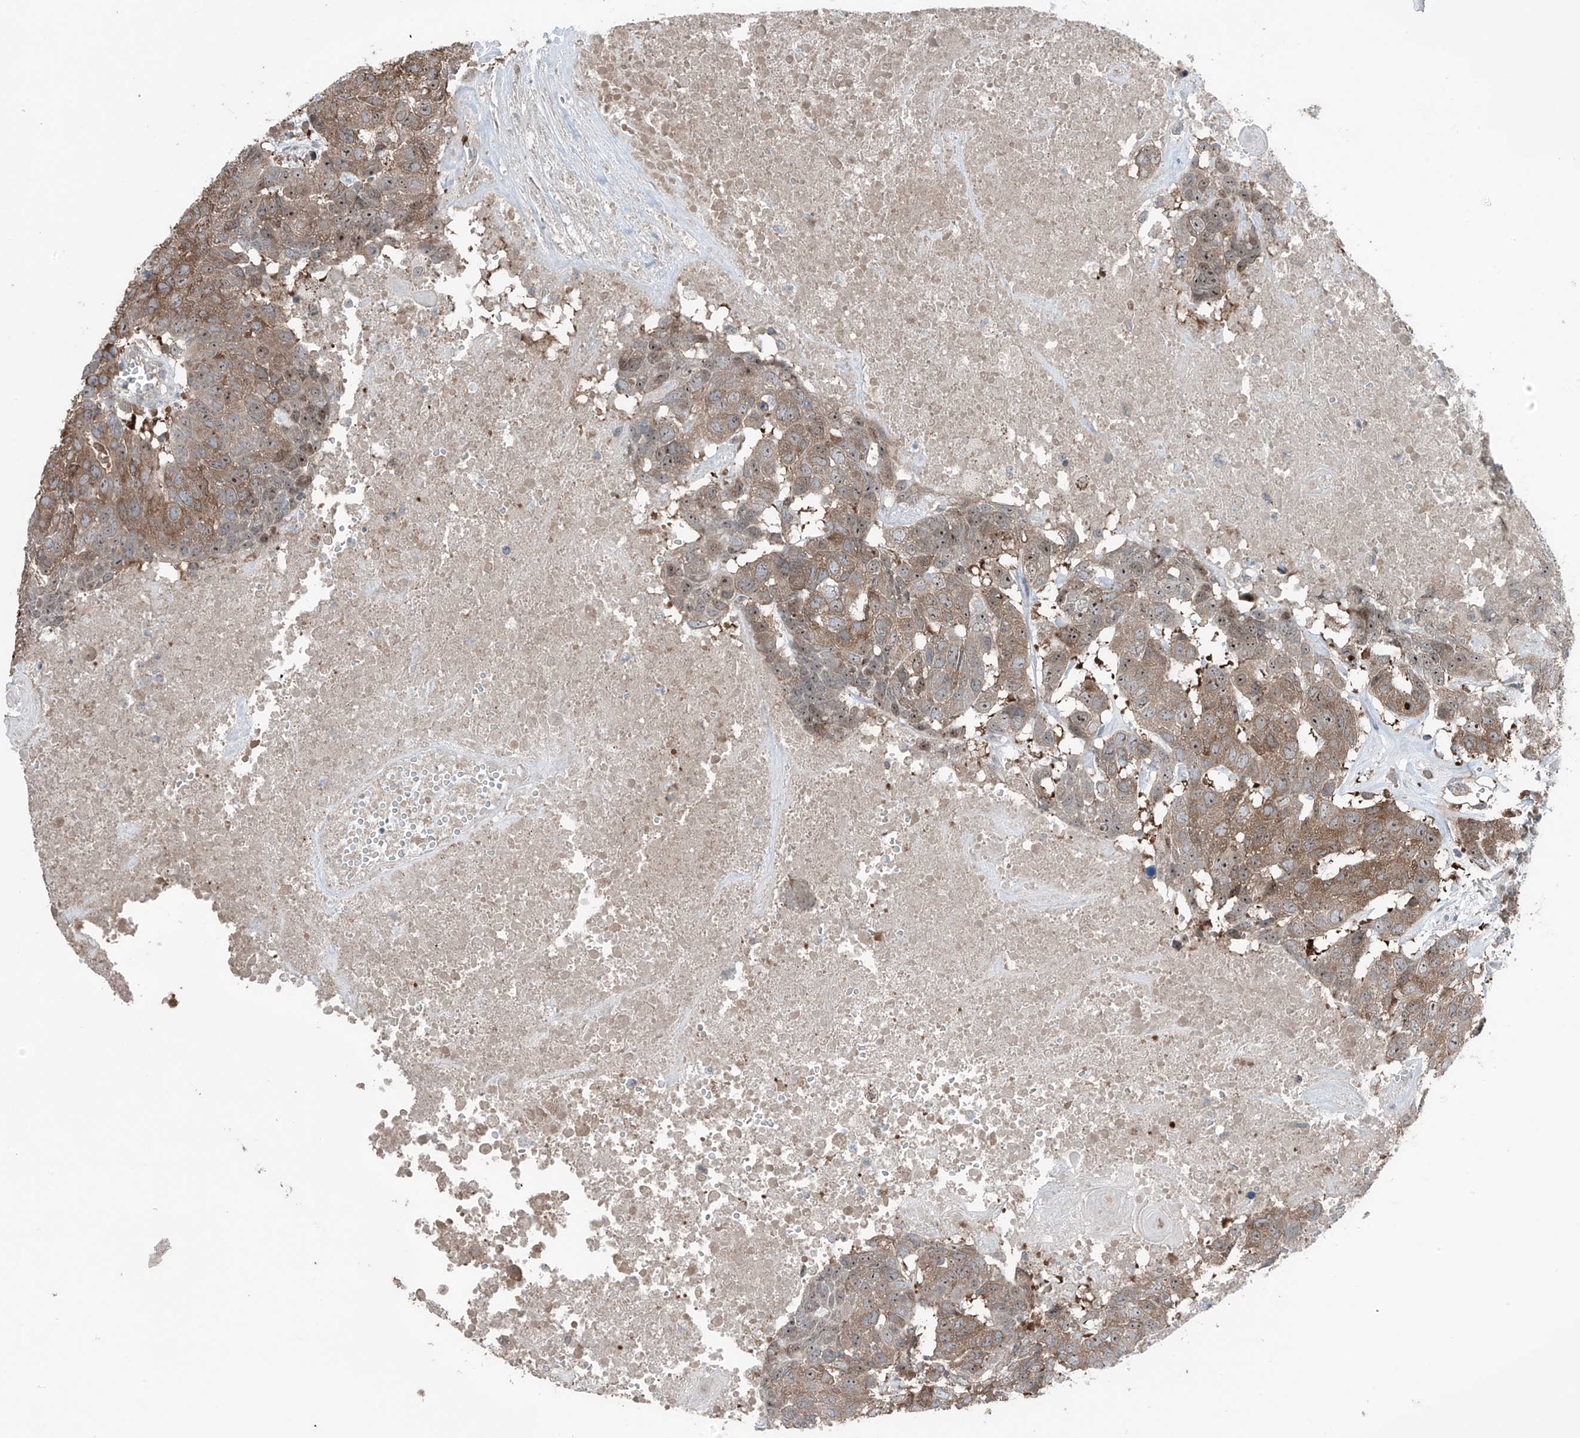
{"staining": {"intensity": "moderate", "quantity": ">75%", "location": "cytoplasmic/membranous,nuclear"}, "tissue": "head and neck cancer", "cell_type": "Tumor cells", "image_type": "cancer", "snomed": [{"axis": "morphology", "description": "Squamous cell carcinoma, NOS"}, {"axis": "topography", "description": "Head-Neck"}], "caption": "Immunohistochemical staining of head and neck cancer reveals moderate cytoplasmic/membranous and nuclear protein staining in approximately >75% of tumor cells.", "gene": "TXNDC9", "patient": {"sex": "male", "age": 66}}